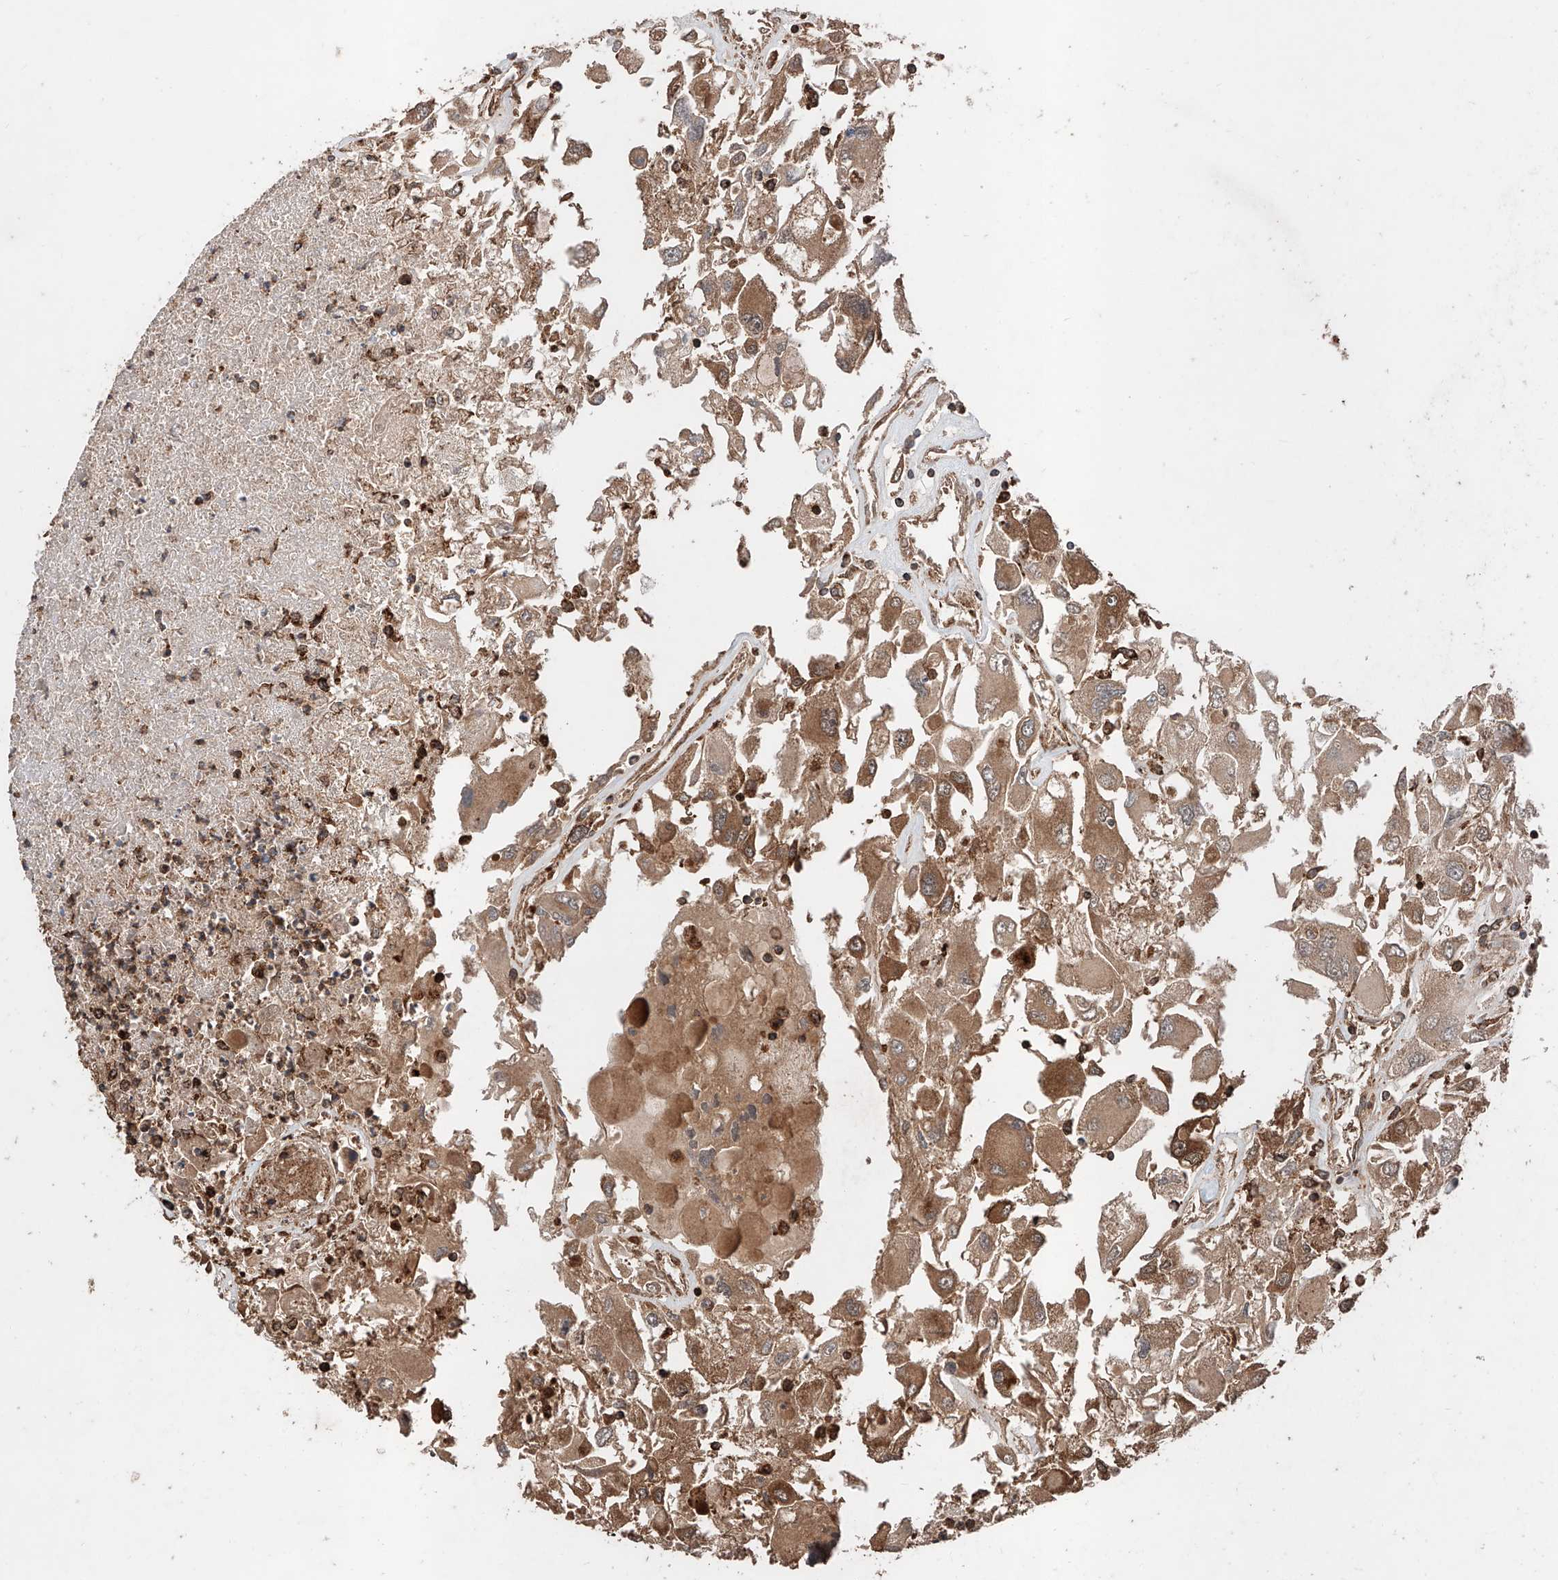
{"staining": {"intensity": "moderate", "quantity": ">75%", "location": "cytoplasmic/membranous"}, "tissue": "renal cancer", "cell_type": "Tumor cells", "image_type": "cancer", "snomed": [{"axis": "morphology", "description": "Adenocarcinoma, NOS"}, {"axis": "topography", "description": "Kidney"}], "caption": "IHC histopathology image of neoplastic tissue: renal adenocarcinoma stained using immunohistochemistry (IHC) demonstrates medium levels of moderate protein expression localized specifically in the cytoplasmic/membranous of tumor cells, appearing as a cytoplasmic/membranous brown color.", "gene": "PISD", "patient": {"sex": "female", "age": 52}}